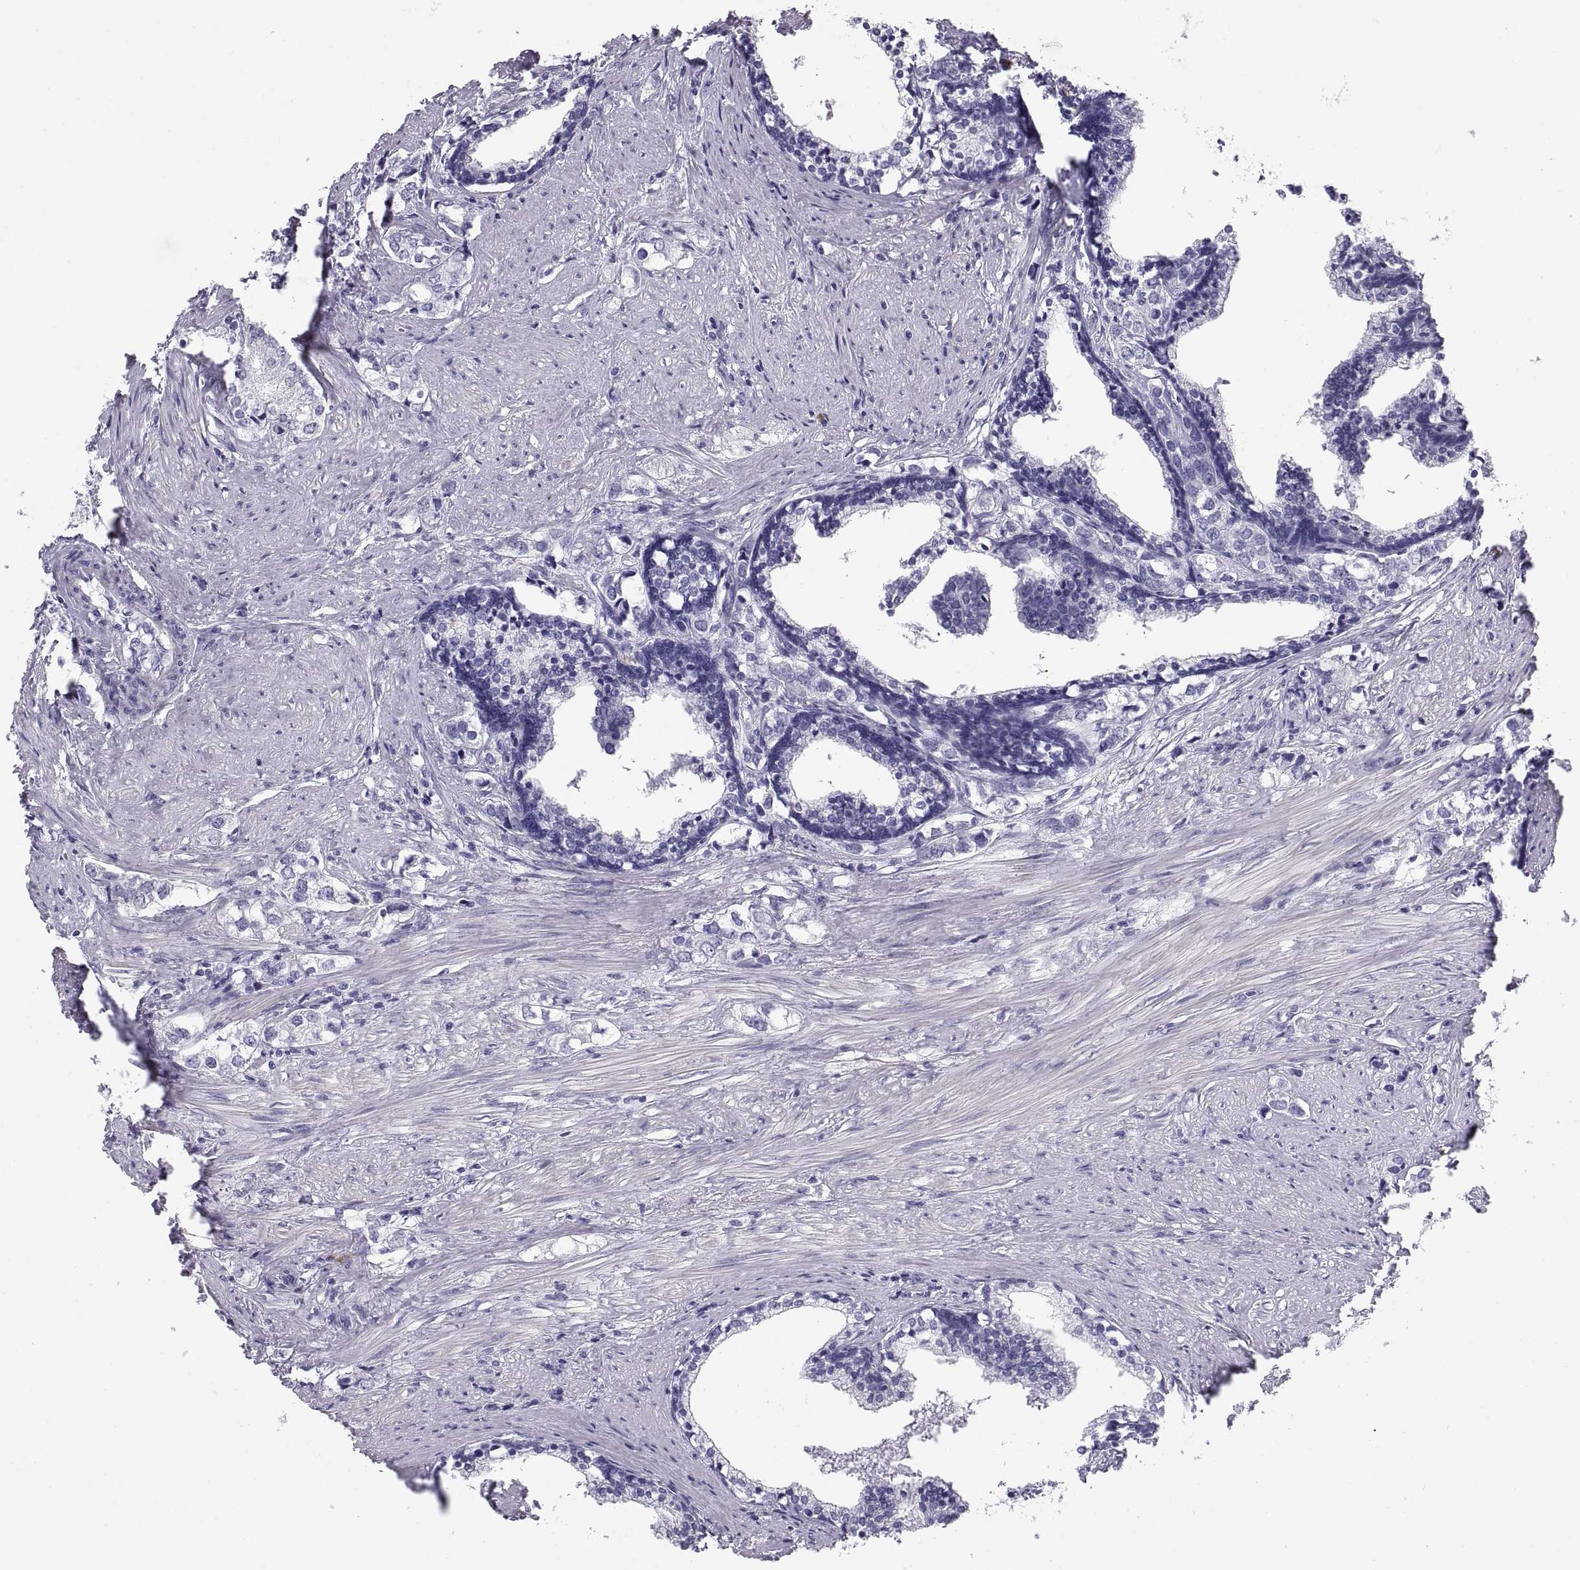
{"staining": {"intensity": "negative", "quantity": "none", "location": "none"}, "tissue": "prostate cancer", "cell_type": "Tumor cells", "image_type": "cancer", "snomed": [{"axis": "morphology", "description": "Adenocarcinoma, NOS"}, {"axis": "topography", "description": "Prostate and seminal vesicle, NOS"}], "caption": "High power microscopy micrograph of an immunohistochemistry (IHC) micrograph of prostate cancer, revealing no significant staining in tumor cells. The staining is performed using DAB brown chromogen with nuclei counter-stained in using hematoxylin.", "gene": "CT47A10", "patient": {"sex": "male", "age": 63}}